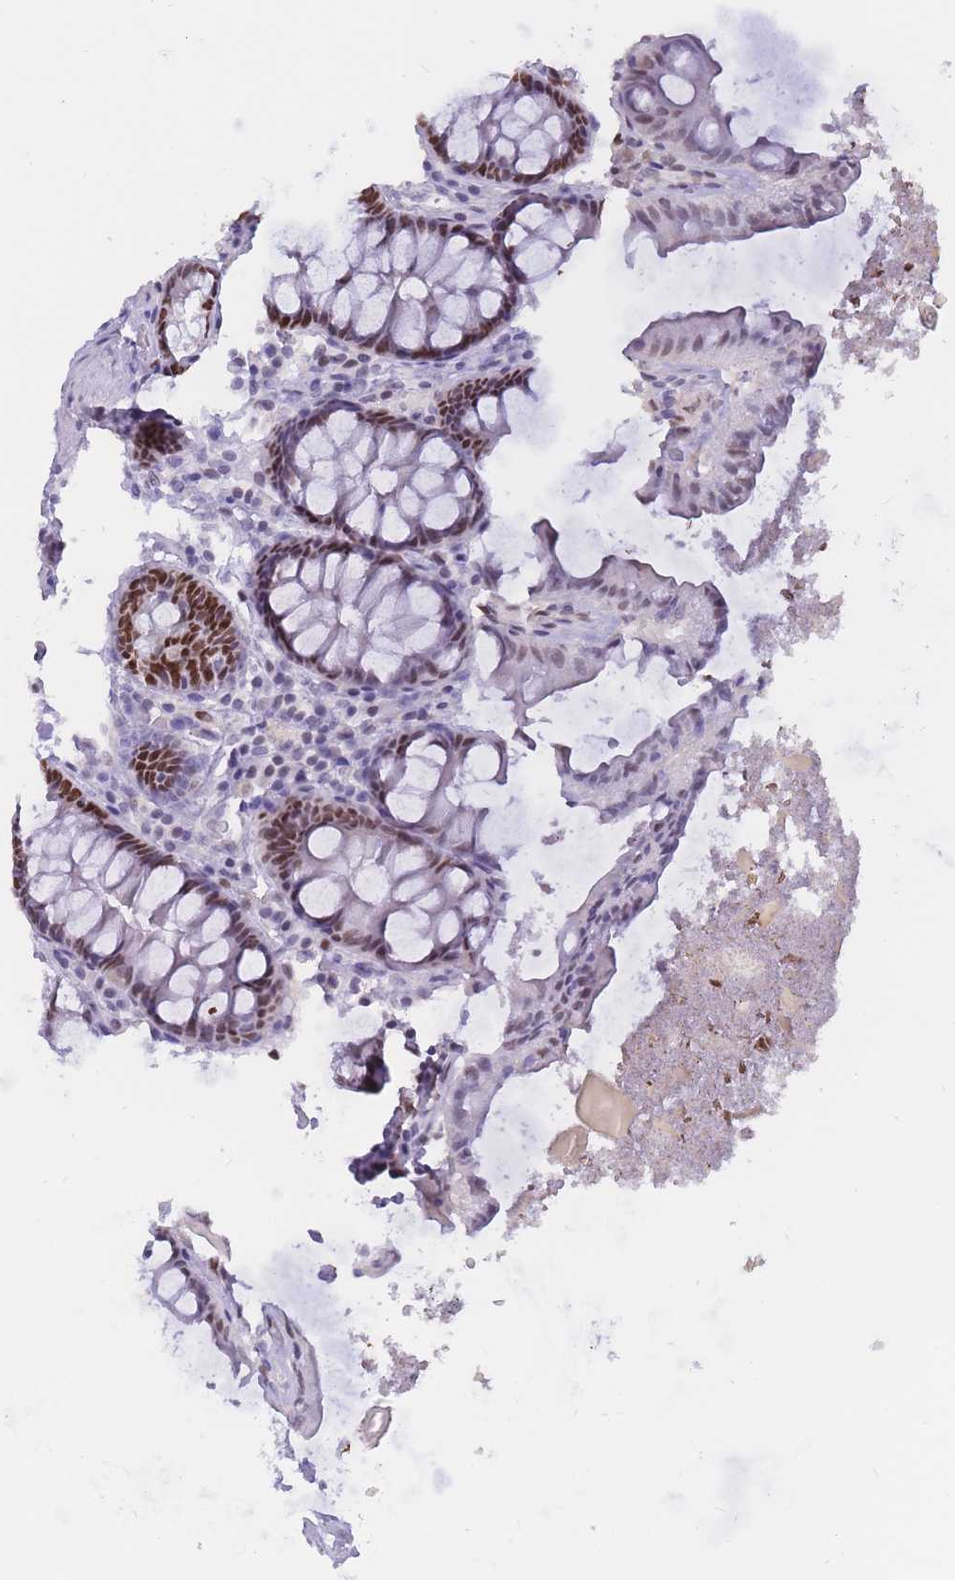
{"staining": {"intensity": "negative", "quantity": "none", "location": "none"}, "tissue": "colon", "cell_type": "Endothelial cells", "image_type": "normal", "snomed": [{"axis": "morphology", "description": "Normal tissue, NOS"}, {"axis": "topography", "description": "Colon"}], "caption": "This is an IHC photomicrograph of unremarkable colon. There is no staining in endothelial cells.", "gene": "NASP", "patient": {"sex": "male", "age": 84}}